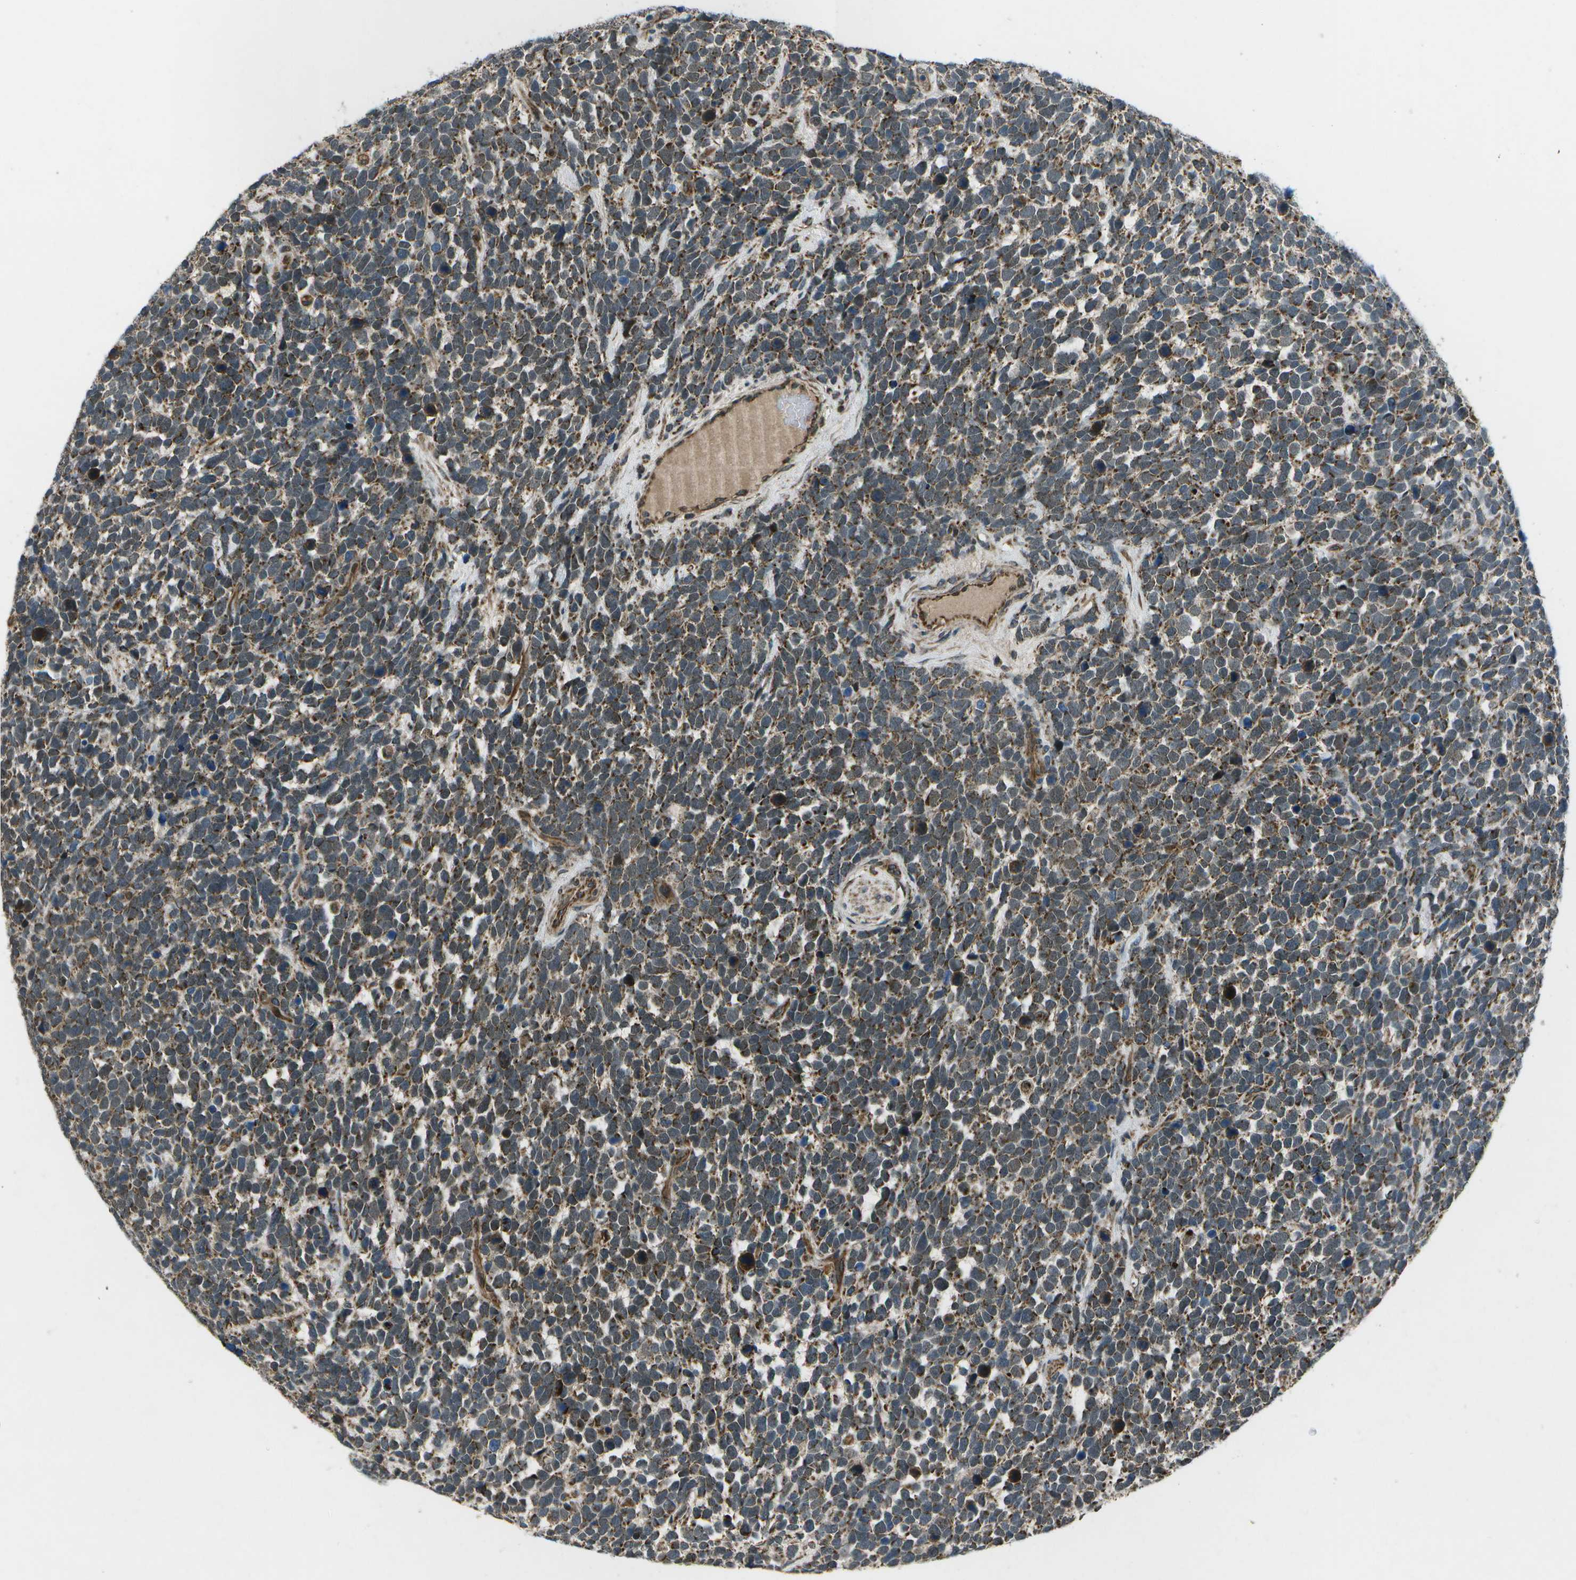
{"staining": {"intensity": "moderate", "quantity": ">75%", "location": "cytoplasmic/membranous"}, "tissue": "urothelial cancer", "cell_type": "Tumor cells", "image_type": "cancer", "snomed": [{"axis": "morphology", "description": "Urothelial carcinoma, High grade"}, {"axis": "topography", "description": "Urinary bladder"}], "caption": "The photomicrograph shows staining of urothelial cancer, revealing moderate cytoplasmic/membranous protein expression (brown color) within tumor cells.", "gene": "EIF2AK1", "patient": {"sex": "female", "age": 82}}